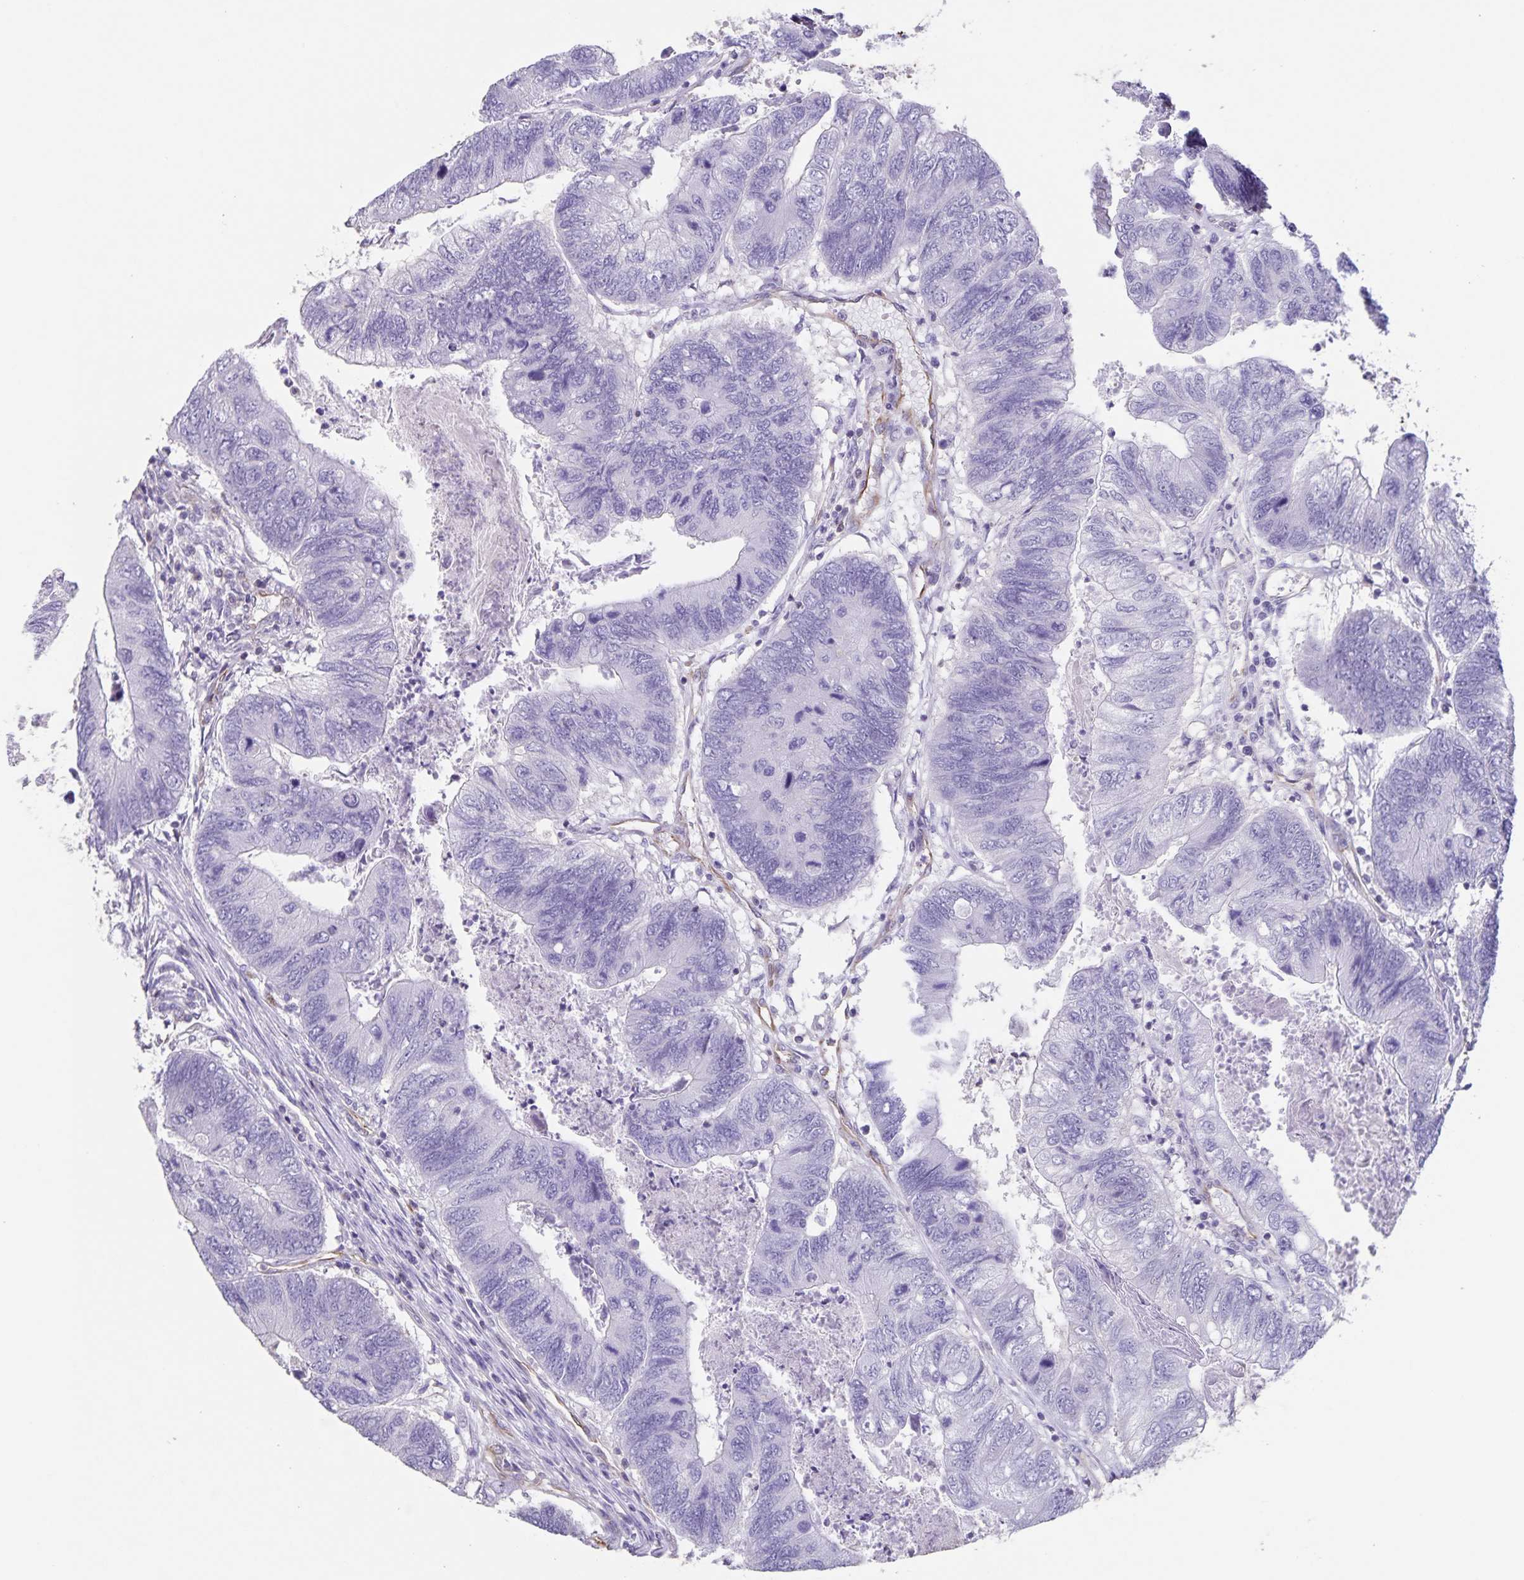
{"staining": {"intensity": "negative", "quantity": "none", "location": "none"}, "tissue": "colorectal cancer", "cell_type": "Tumor cells", "image_type": "cancer", "snomed": [{"axis": "morphology", "description": "Adenocarcinoma, NOS"}, {"axis": "topography", "description": "Colon"}], "caption": "A high-resolution photomicrograph shows immunohistochemistry staining of colorectal cancer, which shows no significant expression in tumor cells.", "gene": "SYNM", "patient": {"sex": "female", "age": 67}}